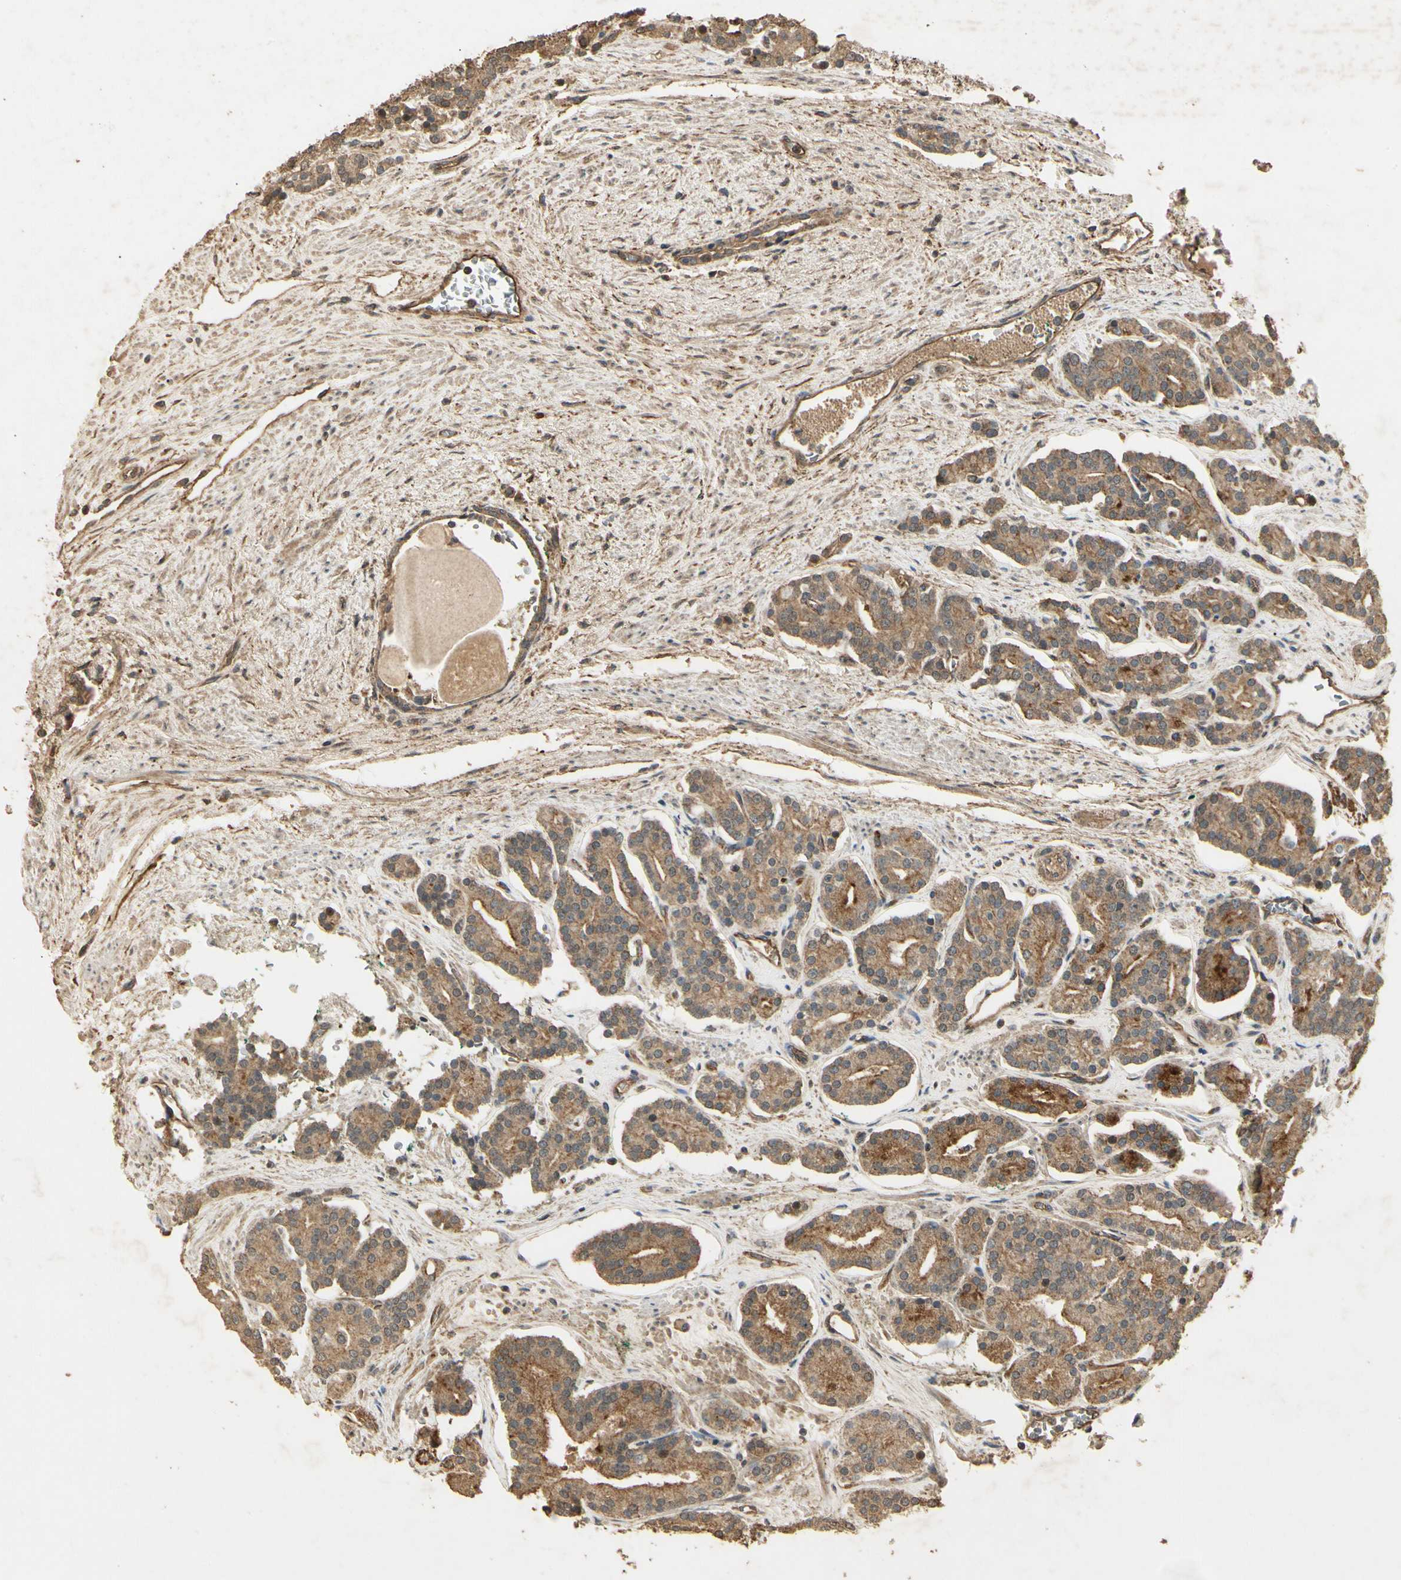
{"staining": {"intensity": "moderate", "quantity": ">75%", "location": "cytoplasmic/membranous"}, "tissue": "prostate cancer", "cell_type": "Tumor cells", "image_type": "cancer", "snomed": [{"axis": "morphology", "description": "Adenocarcinoma, Low grade"}, {"axis": "topography", "description": "Prostate"}], "caption": "A medium amount of moderate cytoplasmic/membranous staining is identified in approximately >75% of tumor cells in prostate adenocarcinoma (low-grade) tissue.", "gene": "RNF180", "patient": {"sex": "male", "age": 63}}